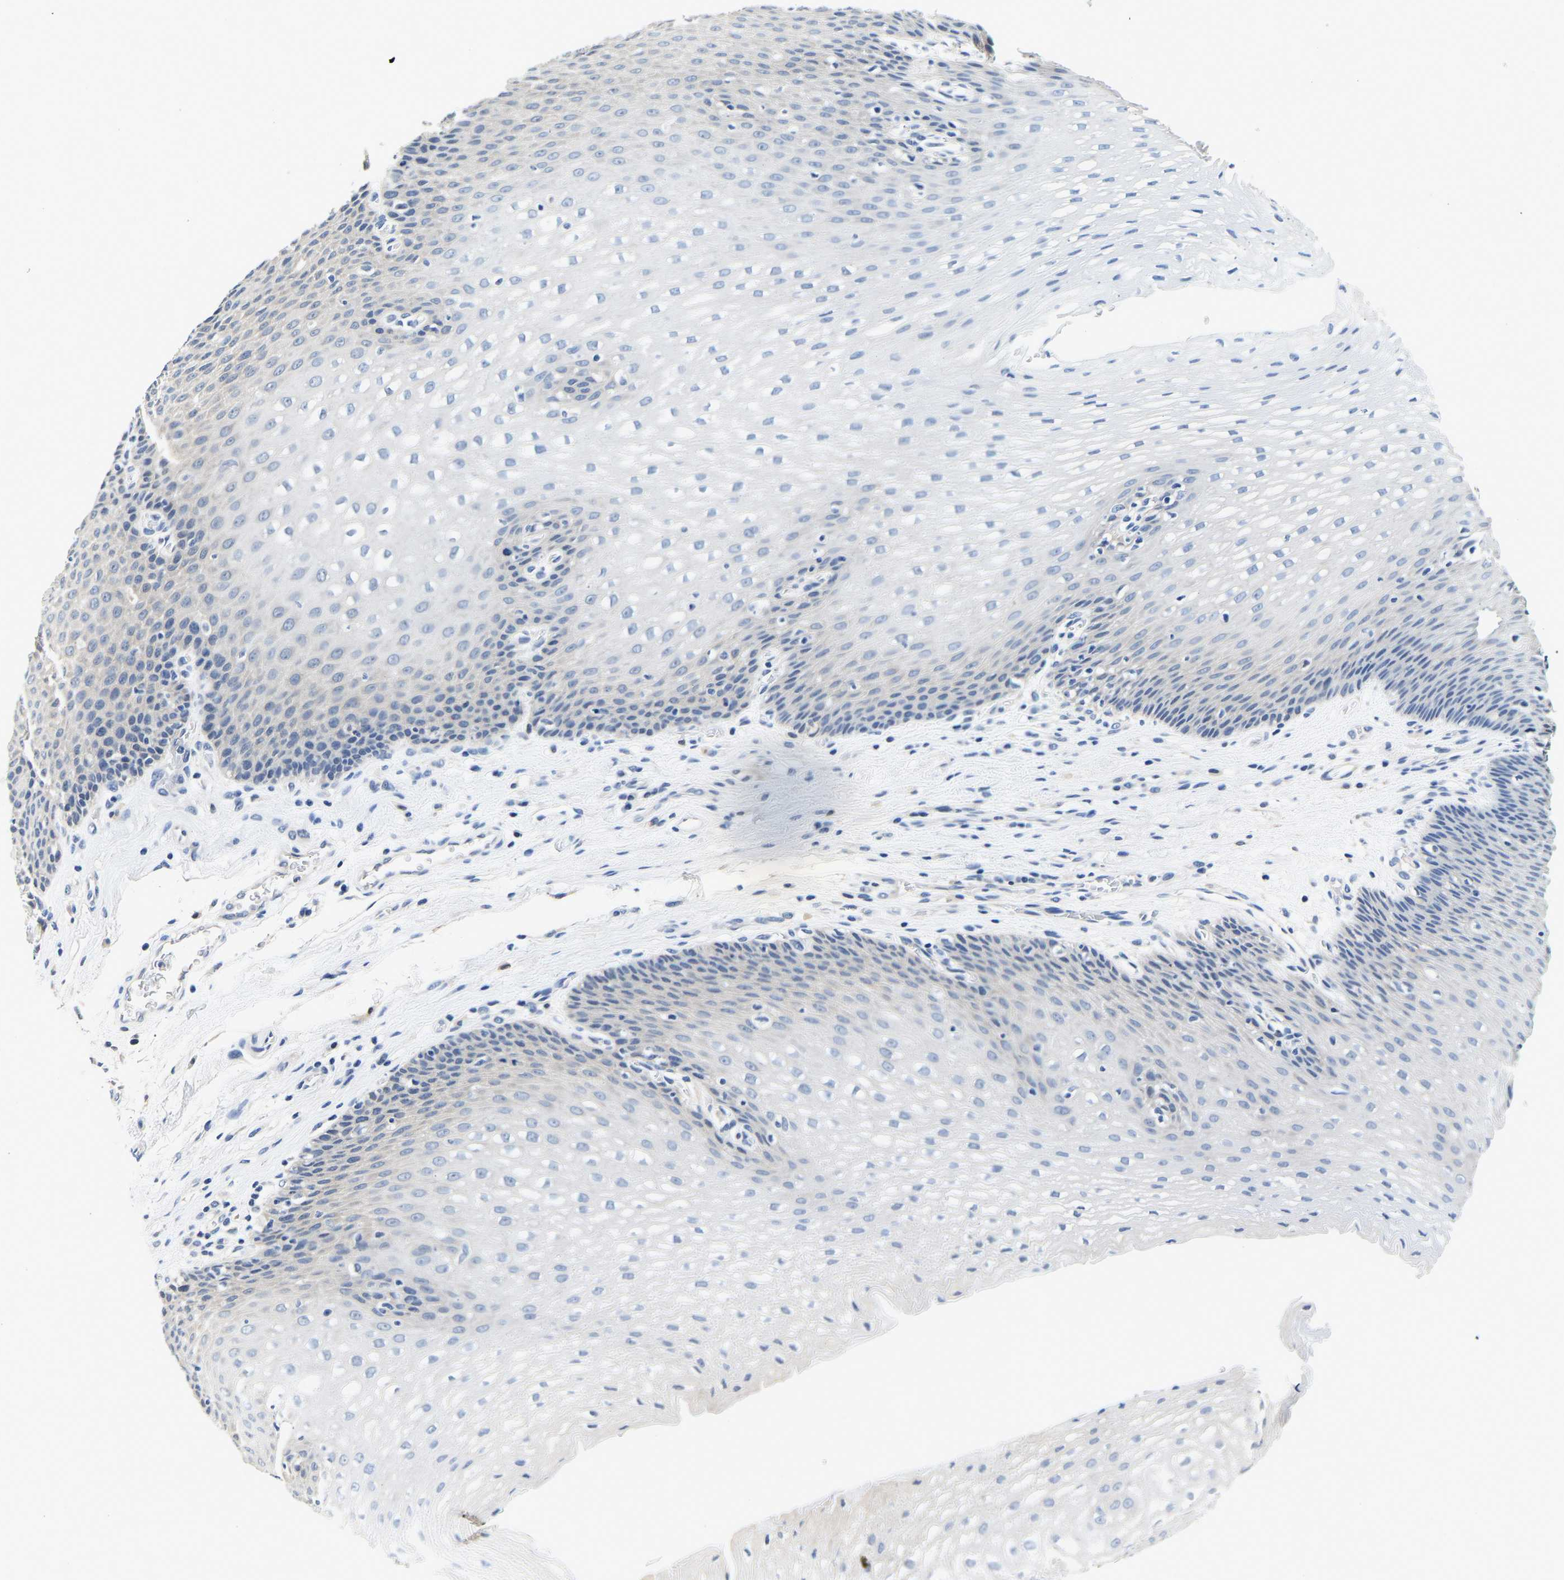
{"staining": {"intensity": "negative", "quantity": "none", "location": "none"}, "tissue": "esophagus", "cell_type": "Squamous epithelial cells", "image_type": "normal", "snomed": [{"axis": "morphology", "description": "Normal tissue, NOS"}, {"axis": "topography", "description": "Esophagus"}], "caption": "This is an immunohistochemistry (IHC) histopathology image of unremarkable human esophagus. There is no staining in squamous epithelial cells.", "gene": "UCHL3", "patient": {"sex": "male", "age": 48}}